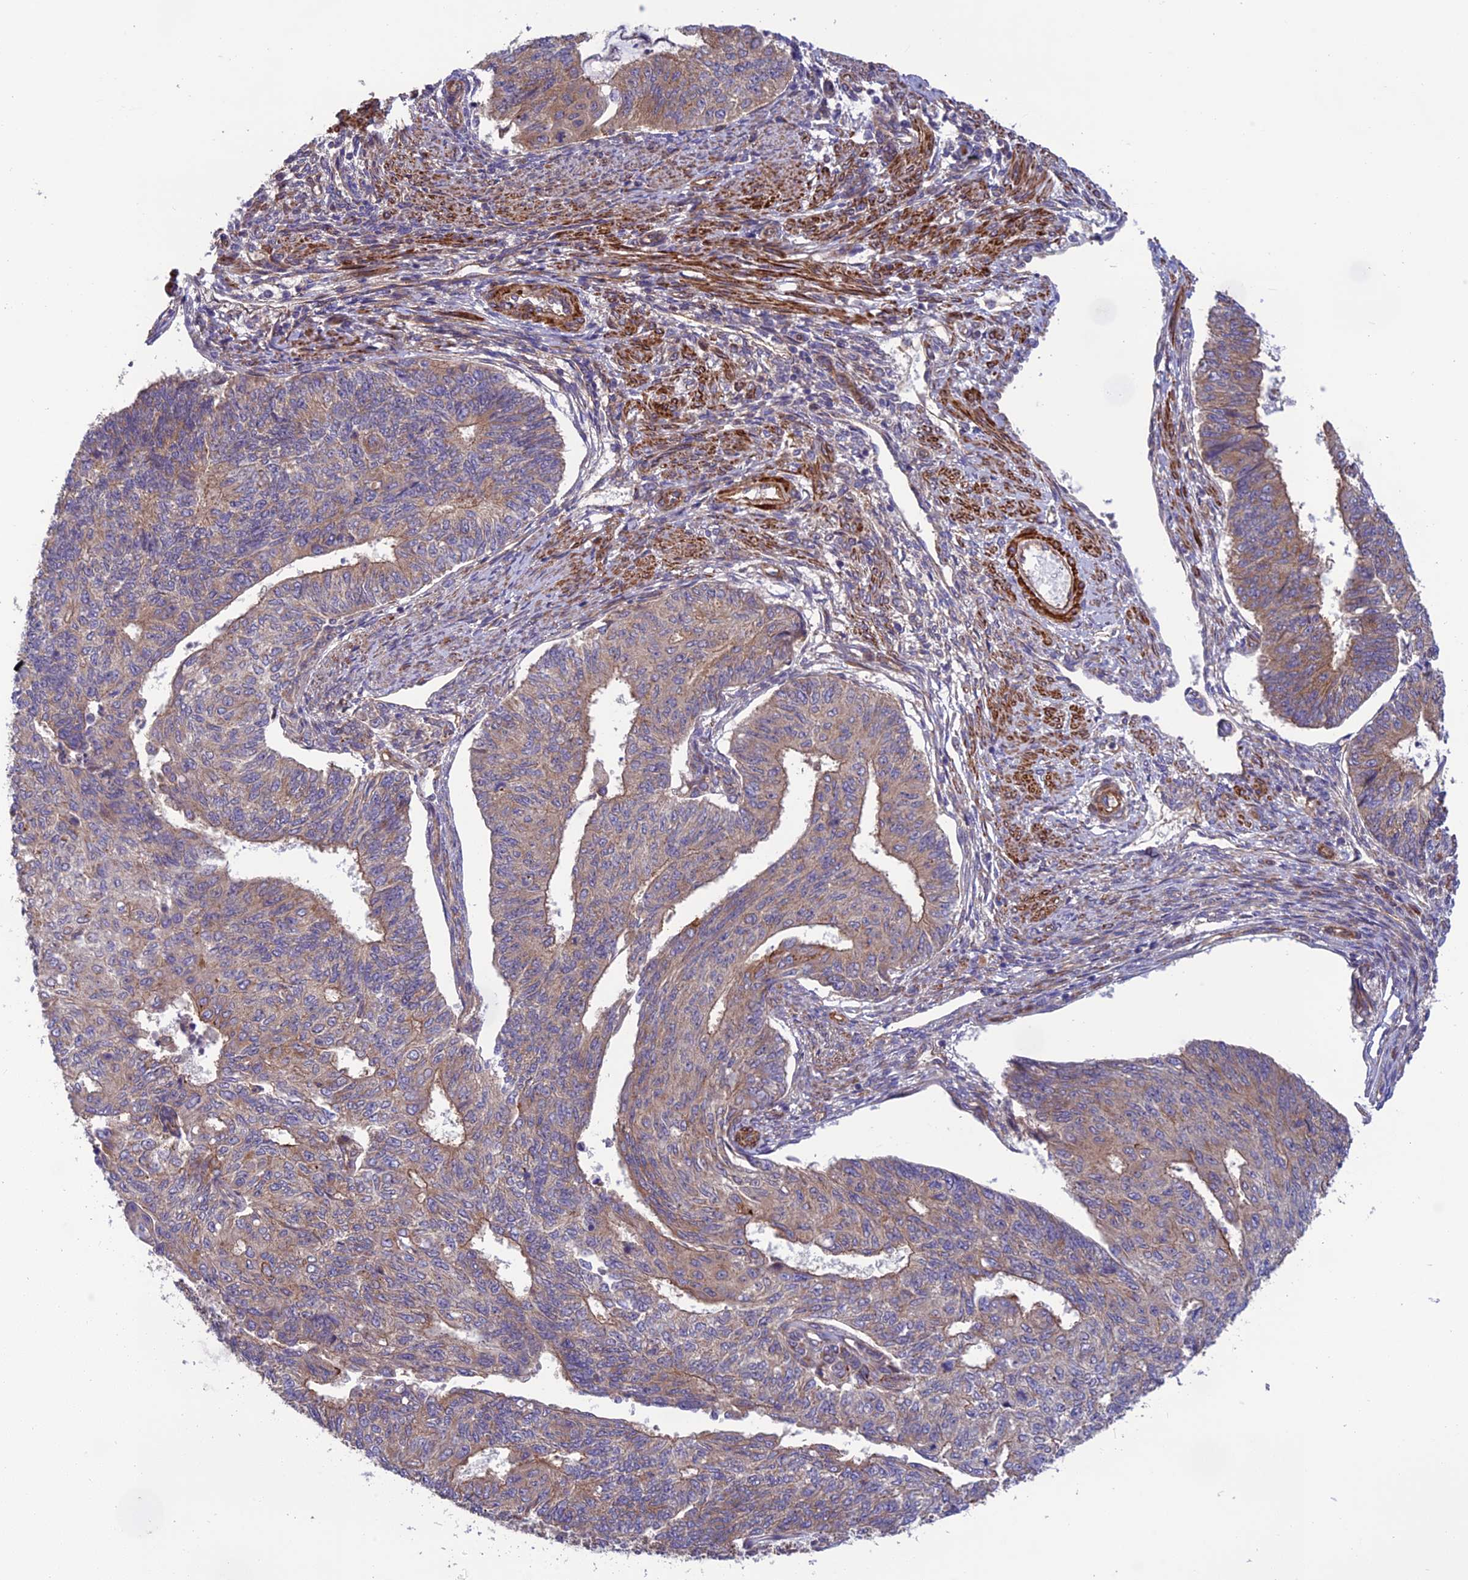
{"staining": {"intensity": "moderate", "quantity": ">75%", "location": "cytoplasmic/membranous"}, "tissue": "endometrial cancer", "cell_type": "Tumor cells", "image_type": "cancer", "snomed": [{"axis": "morphology", "description": "Adenocarcinoma, NOS"}, {"axis": "topography", "description": "Endometrium"}], "caption": "About >75% of tumor cells in endometrial adenocarcinoma reveal moderate cytoplasmic/membranous protein positivity as visualized by brown immunohistochemical staining.", "gene": "ADAMTS15", "patient": {"sex": "female", "age": 32}}